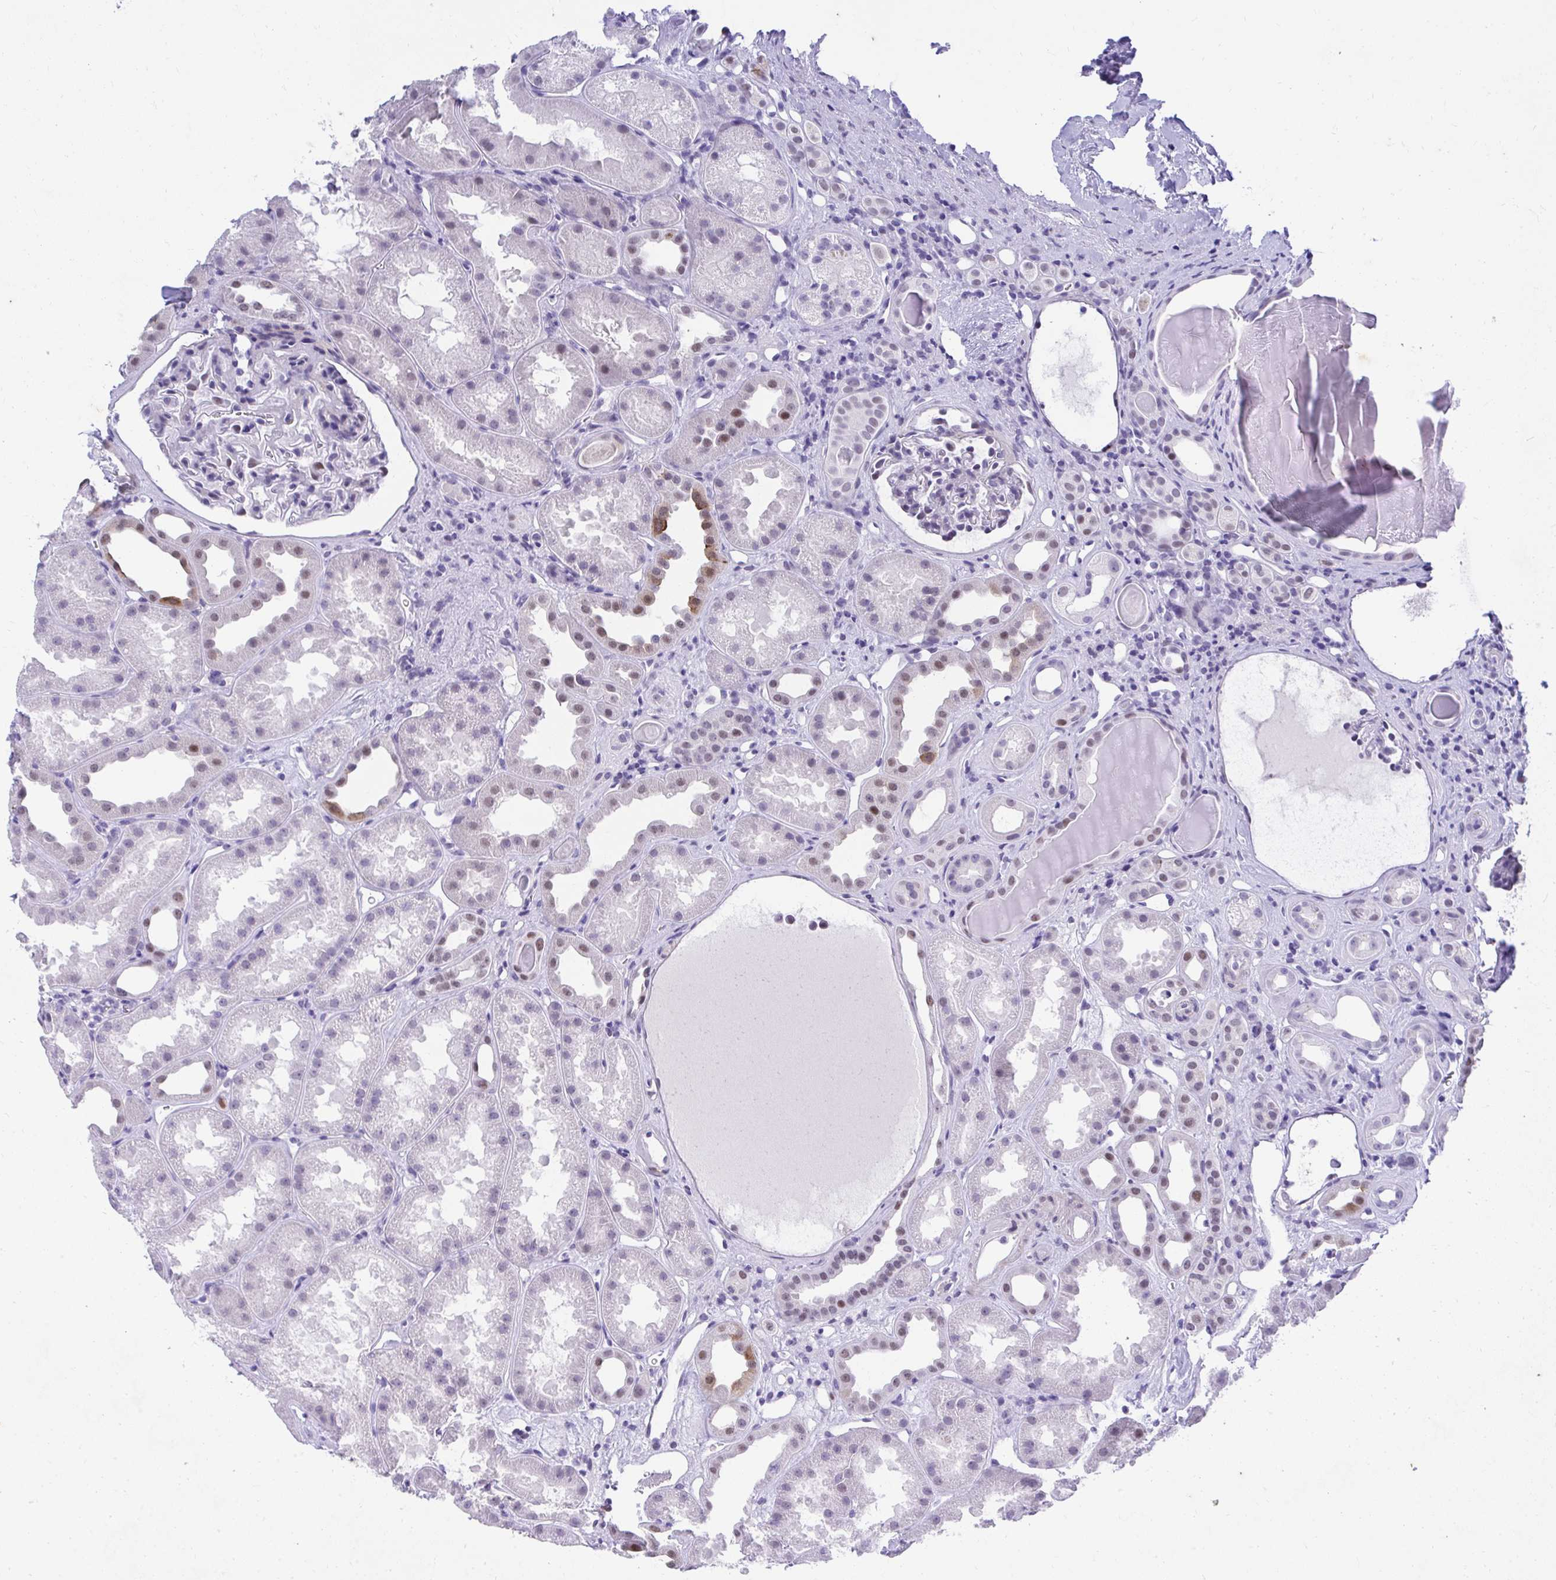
{"staining": {"intensity": "weak", "quantity": "<25%", "location": "nuclear"}, "tissue": "kidney", "cell_type": "Cells in glomeruli", "image_type": "normal", "snomed": [{"axis": "morphology", "description": "Normal tissue, NOS"}, {"axis": "topography", "description": "Kidney"}], "caption": "Kidney stained for a protein using immunohistochemistry exhibits no positivity cells in glomeruli.", "gene": "KLK1", "patient": {"sex": "male", "age": 61}}